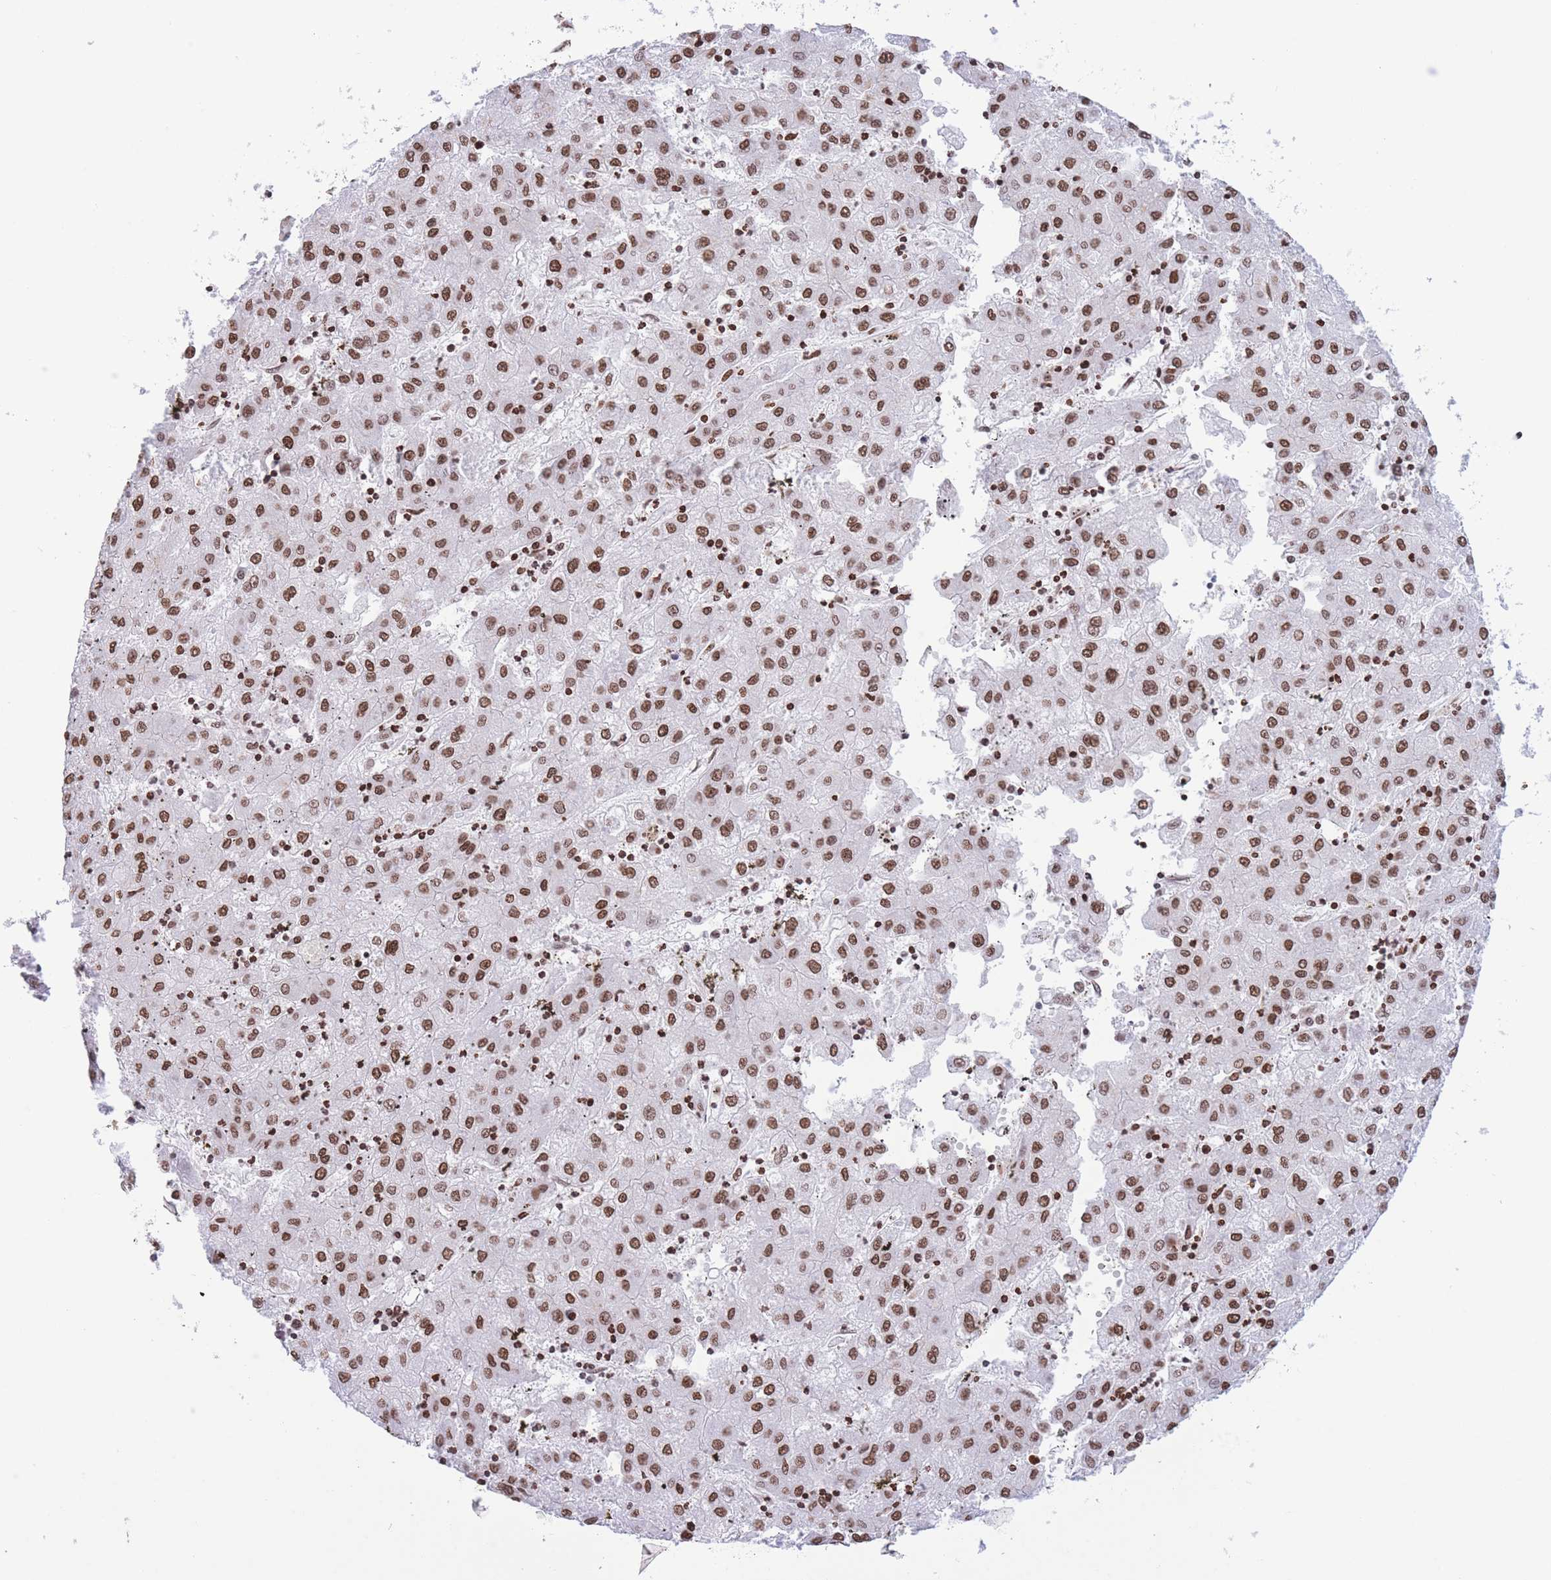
{"staining": {"intensity": "moderate", "quantity": ">75%", "location": "nuclear"}, "tissue": "liver cancer", "cell_type": "Tumor cells", "image_type": "cancer", "snomed": [{"axis": "morphology", "description": "Carcinoma, Hepatocellular, NOS"}, {"axis": "topography", "description": "Liver"}], "caption": "IHC (DAB (3,3'-diaminobenzidine)) staining of liver cancer reveals moderate nuclear protein staining in approximately >75% of tumor cells.", "gene": "H2BC11", "patient": {"sex": "male", "age": 72}}